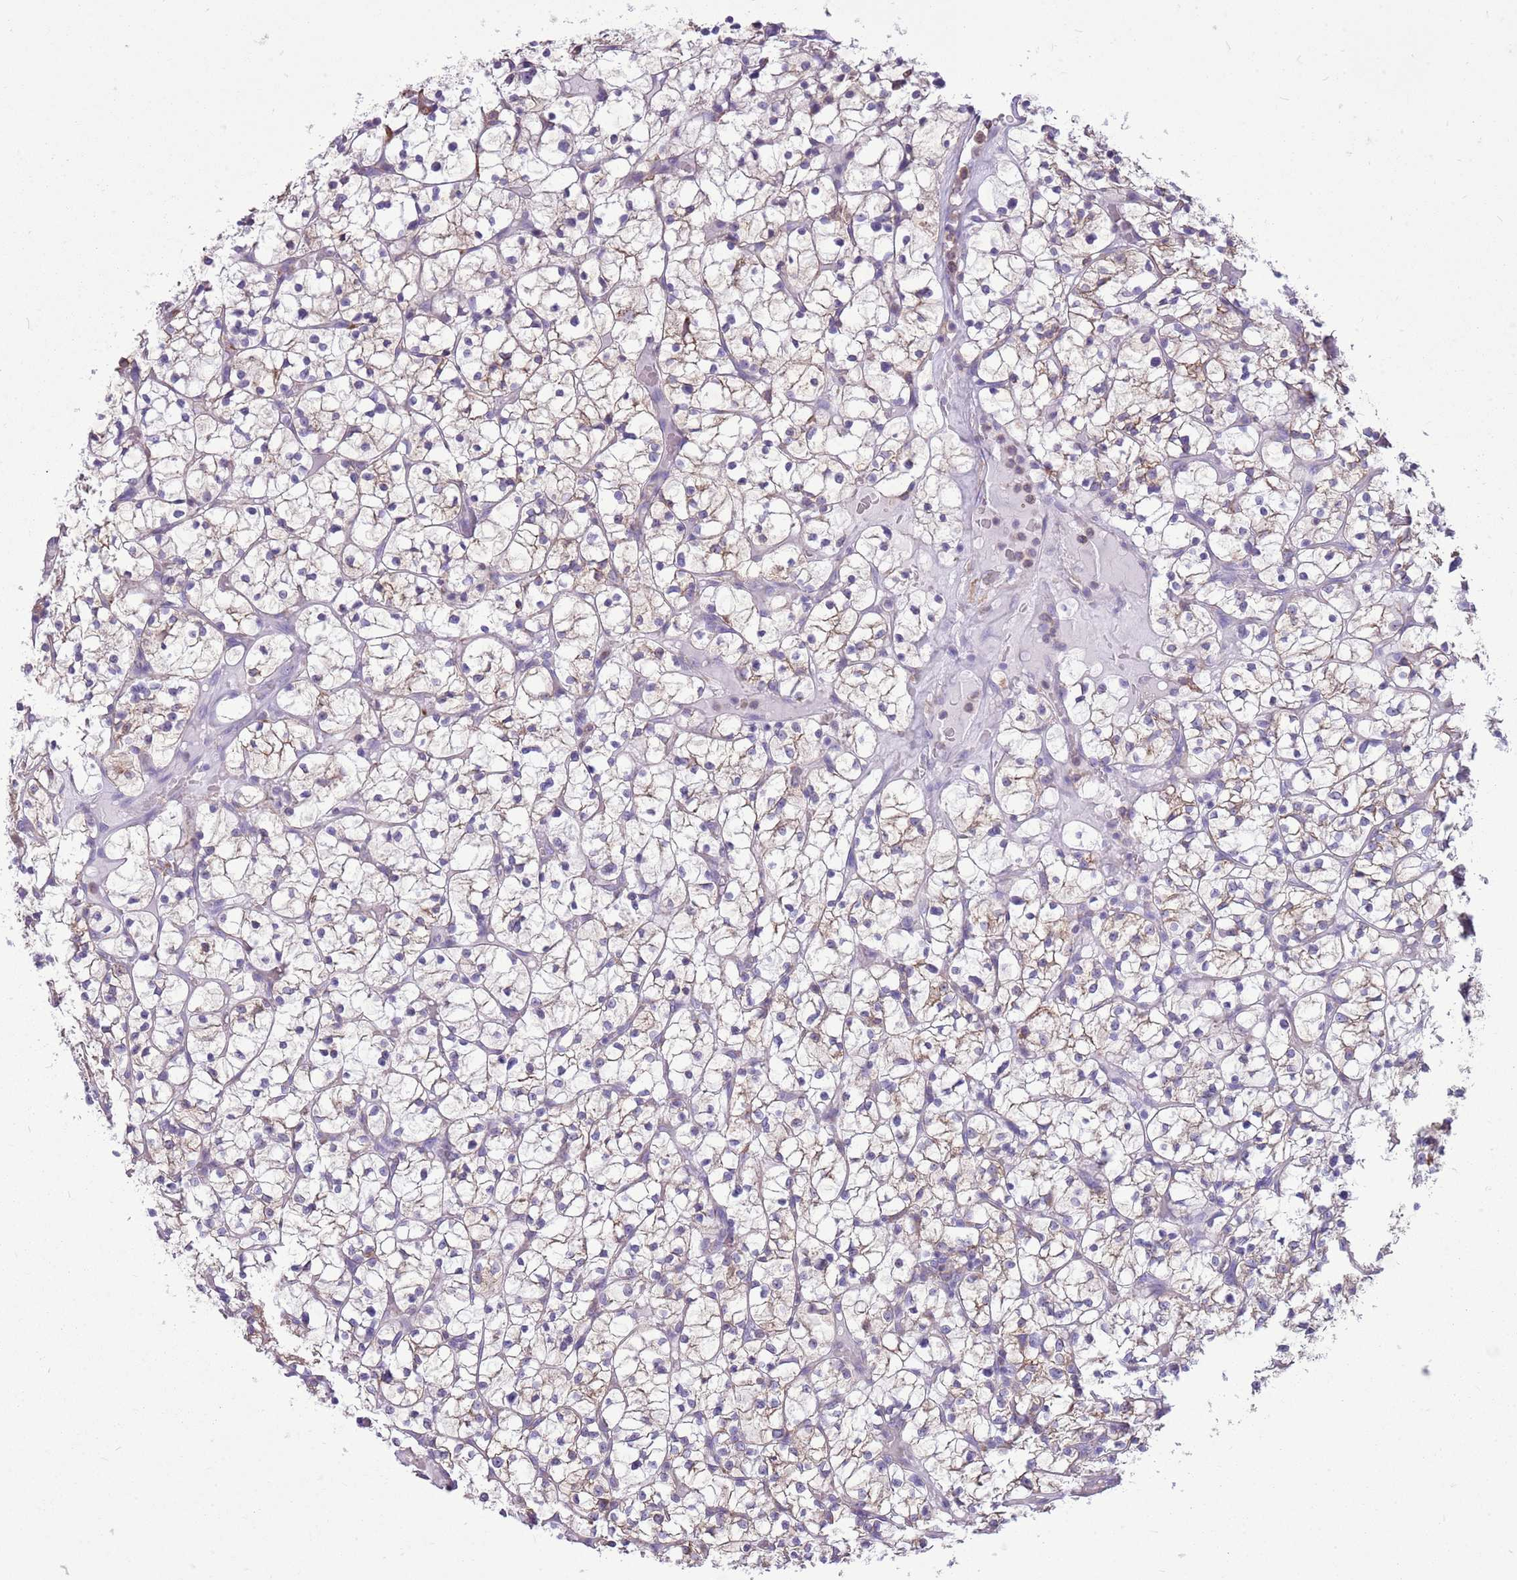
{"staining": {"intensity": "weak", "quantity": "25%-75%", "location": "cytoplasmic/membranous"}, "tissue": "renal cancer", "cell_type": "Tumor cells", "image_type": "cancer", "snomed": [{"axis": "morphology", "description": "Adenocarcinoma, NOS"}, {"axis": "topography", "description": "Kidney"}], "caption": "Weak cytoplasmic/membranous positivity for a protein is present in approximately 25%-75% of tumor cells of renal cancer using immunohistochemistry (IHC).", "gene": "KCTD19", "patient": {"sex": "female", "age": 64}}